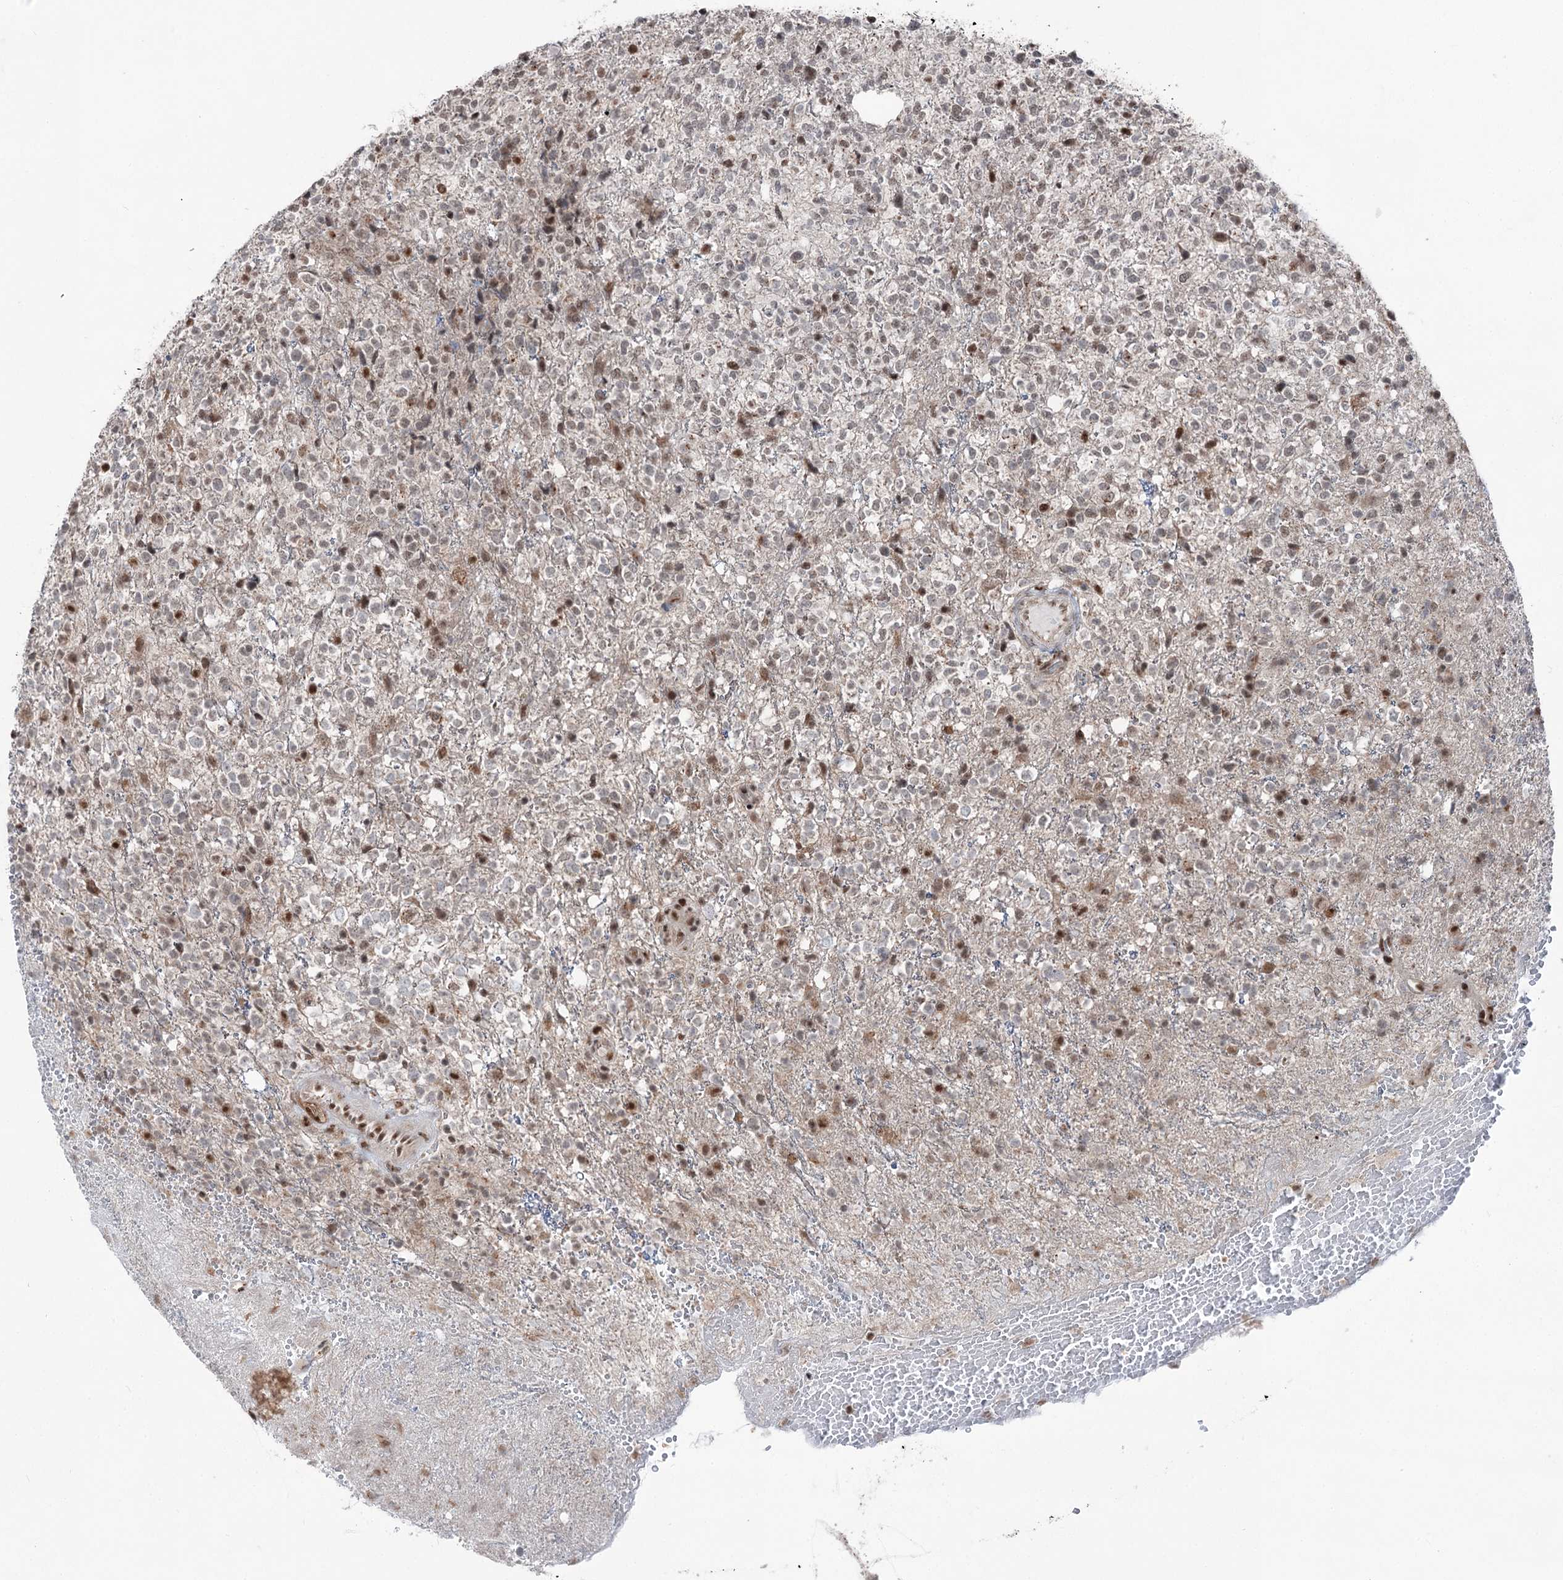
{"staining": {"intensity": "moderate", "quantity": "<25%", "location": "nuclear"}, "tissue": "glioma", "cell_type": "Tumor cells", "image_type": "cancer", "snomed": [{"axis": "morphology", "description": "Glioma, malignant, High grade"}, {"axis": "topography", "description": "Brain"}], "caption": "Malignant glioma (high-grade) stained with a protein marker demonstrates moderate staining in tumor cells.", "gene": "ZCCHC8", "patient": {"sex": "male", "age": 56}}